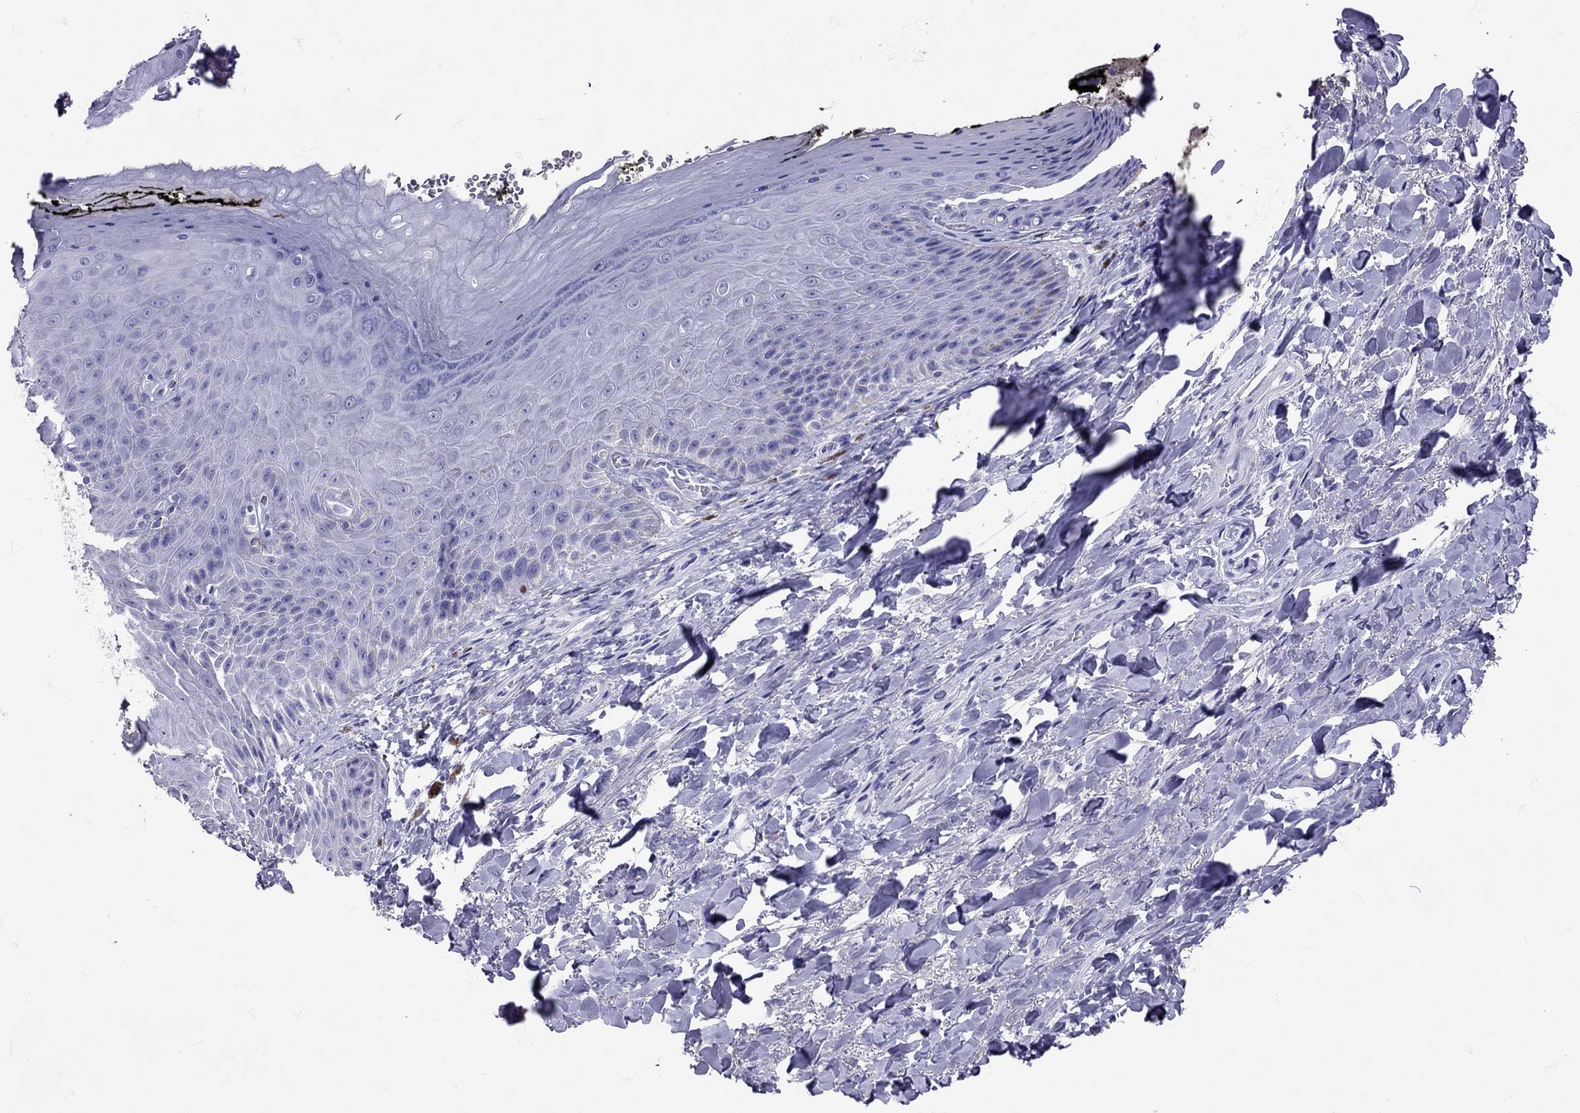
{"staining": {"intensity": "negative", "quantity": "none", "location": "none"}, "tissue": "skin", "cell_type": "Epidermal cells", "image_type": "normal", "snomed": [{"axis": "morphology", "description": "Normal tissue, NOS"}, {"axis": "topography", "description": "Anal"}, {"axis": "topography", "description": "Peripheral nerve tissue"}], "caption": "A histopathology image of human skin is negative for staining in epidermal cells.", "gene": "AVP", "patient": {"sex": "male", "age": 53}}